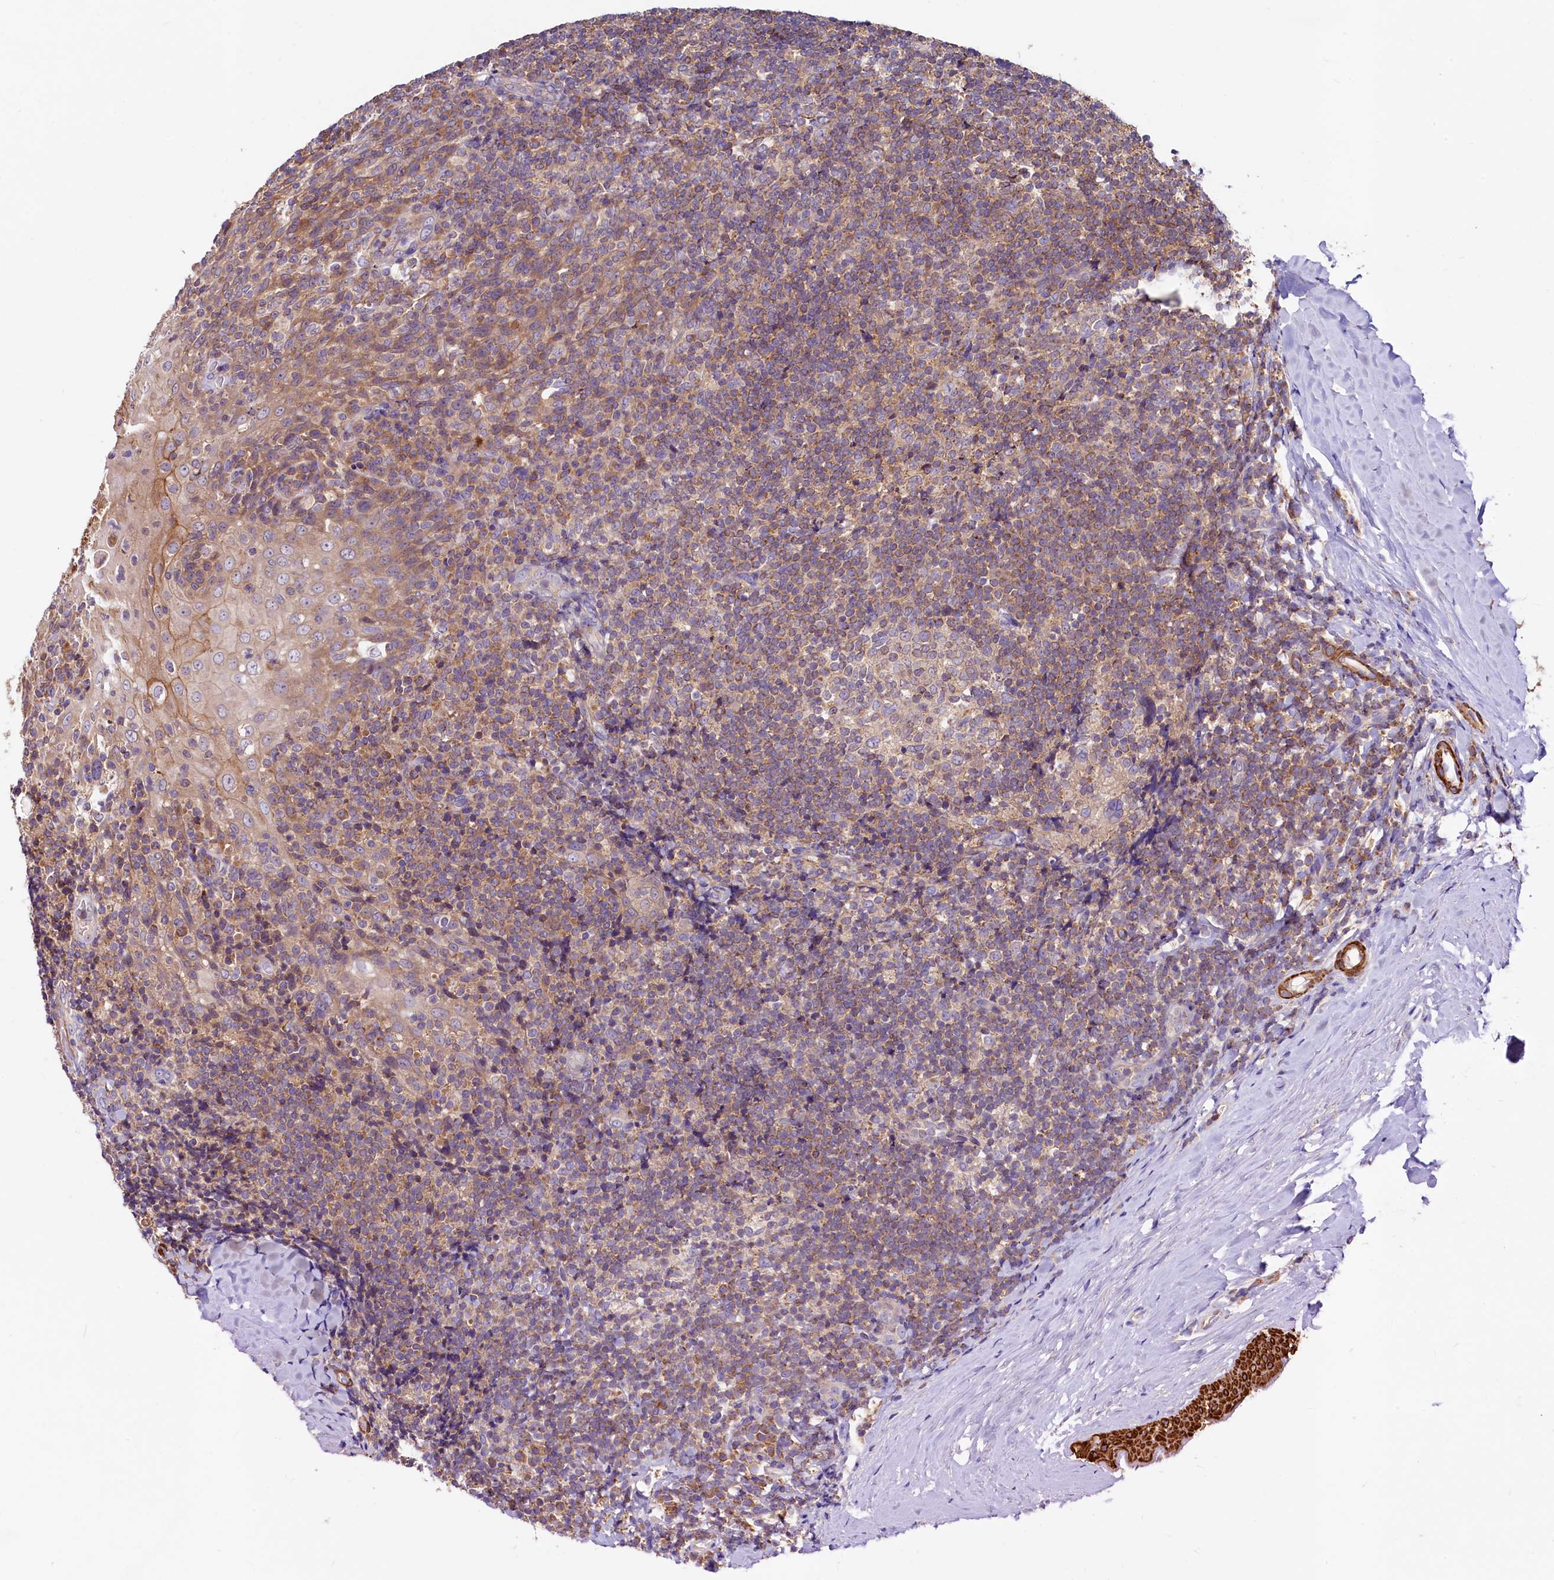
{"staining": {"intensity": "moderate", "quantity": ">75%", "location": "cytoplasmic/membranous"}, "tissue": "tonsil", "cell_type": "Germinal center cells", "image_type": "normal", "snomed": [{"axis": "morphology", "description": "Normal tissue, NOS"}, {"axis": "topography", "description": "Tonsil"}], "caption": "Tonsil was stained to show a protein in brown. There is medium levels of moderate cytoplasmic/membranous positivity in about >75% of germinal center cells. (DAB = brown stain, brightfield microscopy at high magnification).", "gene": "CIAO3", "patient": {"sex": "male", "age": 37}}